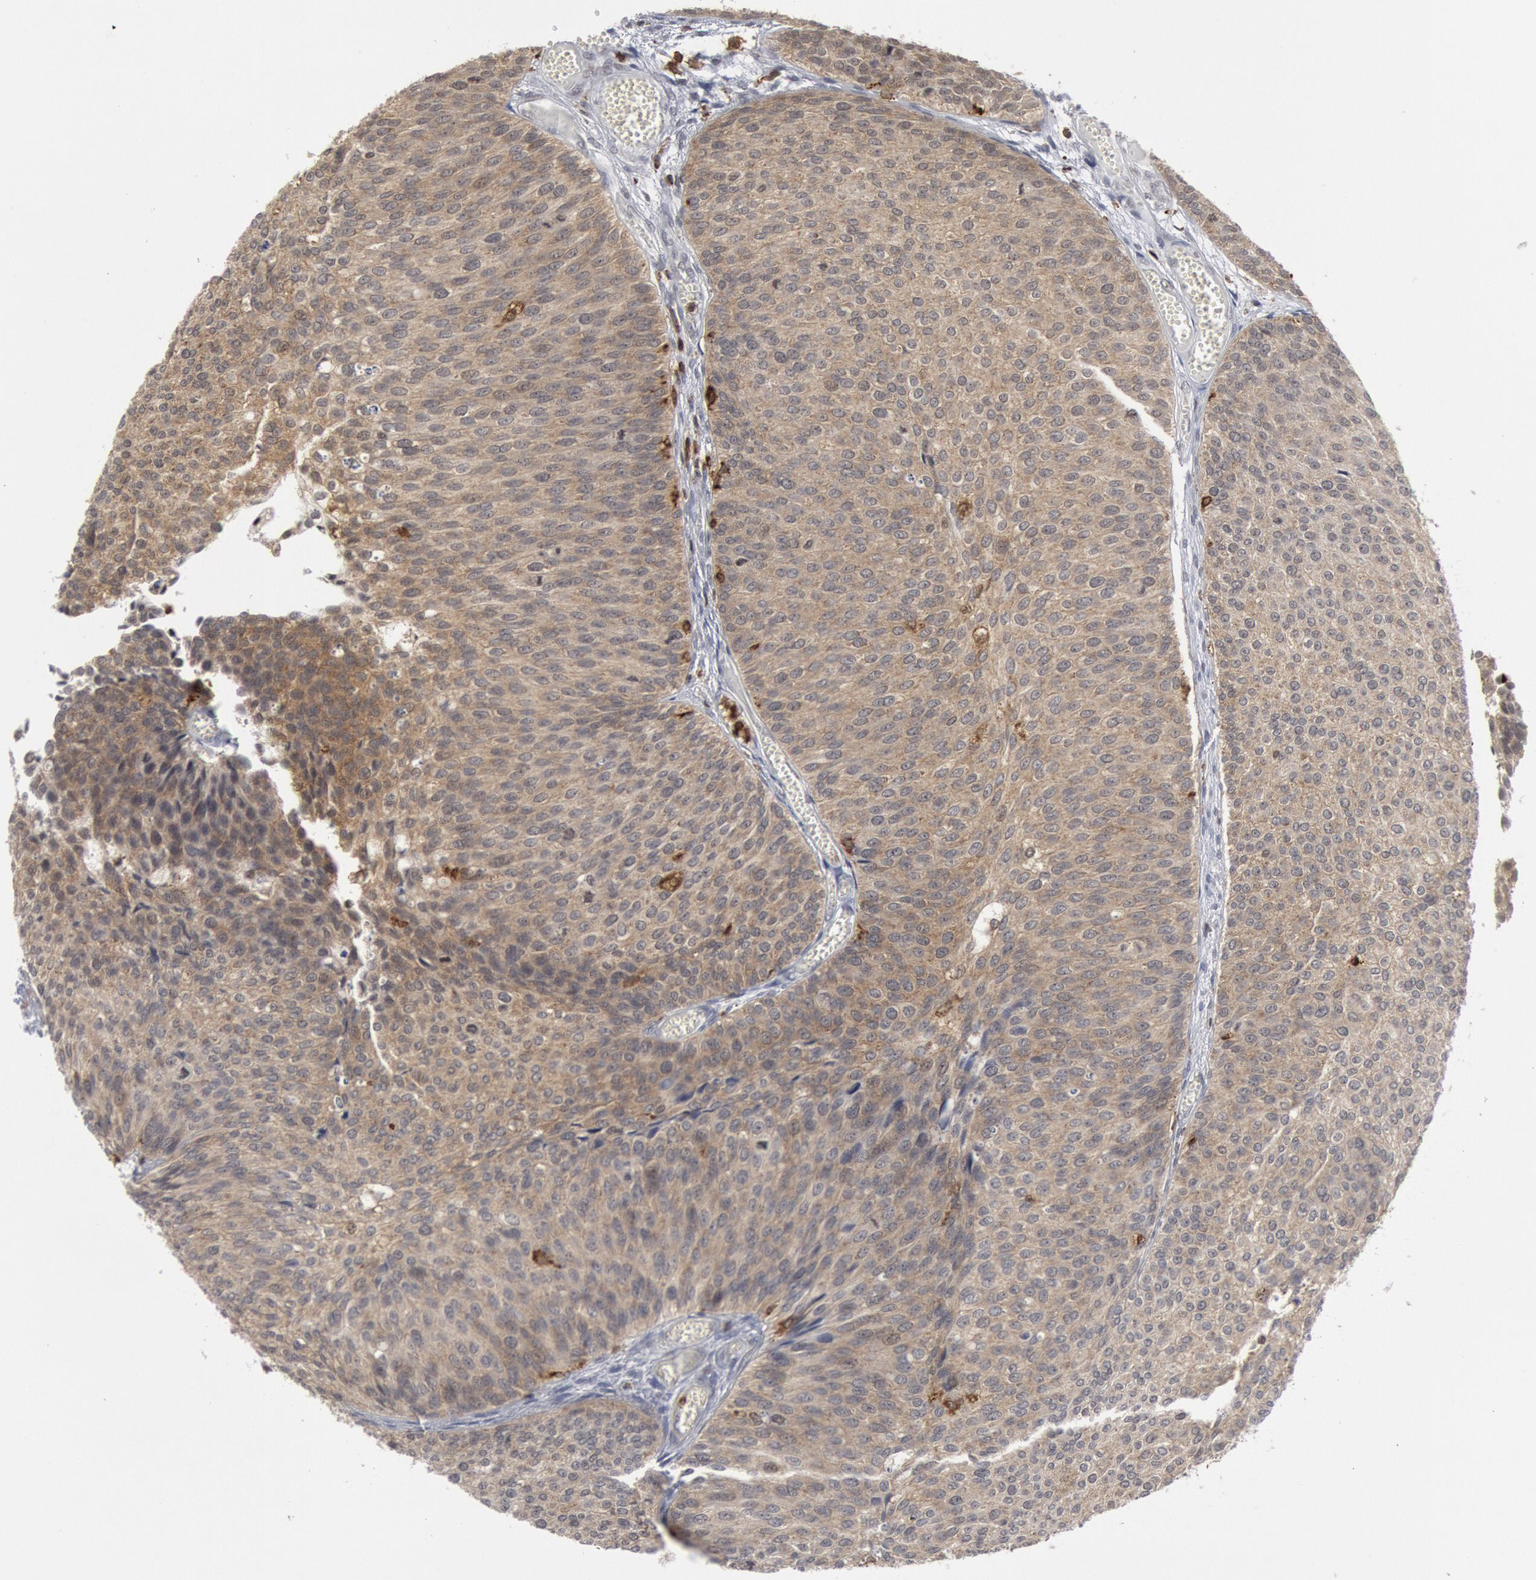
{"staining": {"intensity": "weak", "quantity": ">75%", "location": "cytoplasmic/membranous,nuclear"}, "tissue": "urothelial cancer", "cell_type": "Tumor cells", "image_type": "cancer", "snomed": [{"axis": "morphology", "description": "Urothelial carcinoma, Low grade"}, {"axis": "topography", "description": "Urinary bladder"}], "caption": "Protein staining exhibits weak cytoplasmic/membranous and nuclear expression in about >75% of tumor cells in low-grade urothelial carcinoma. The staining was performed using DAB (3,3'-diaminobenzidine), with brown indicating positive protein expression. Nuclei are stained blue with hematoxylin.", "gene": "PTPN6", "patient": {"sex": "male", "age": 84}}